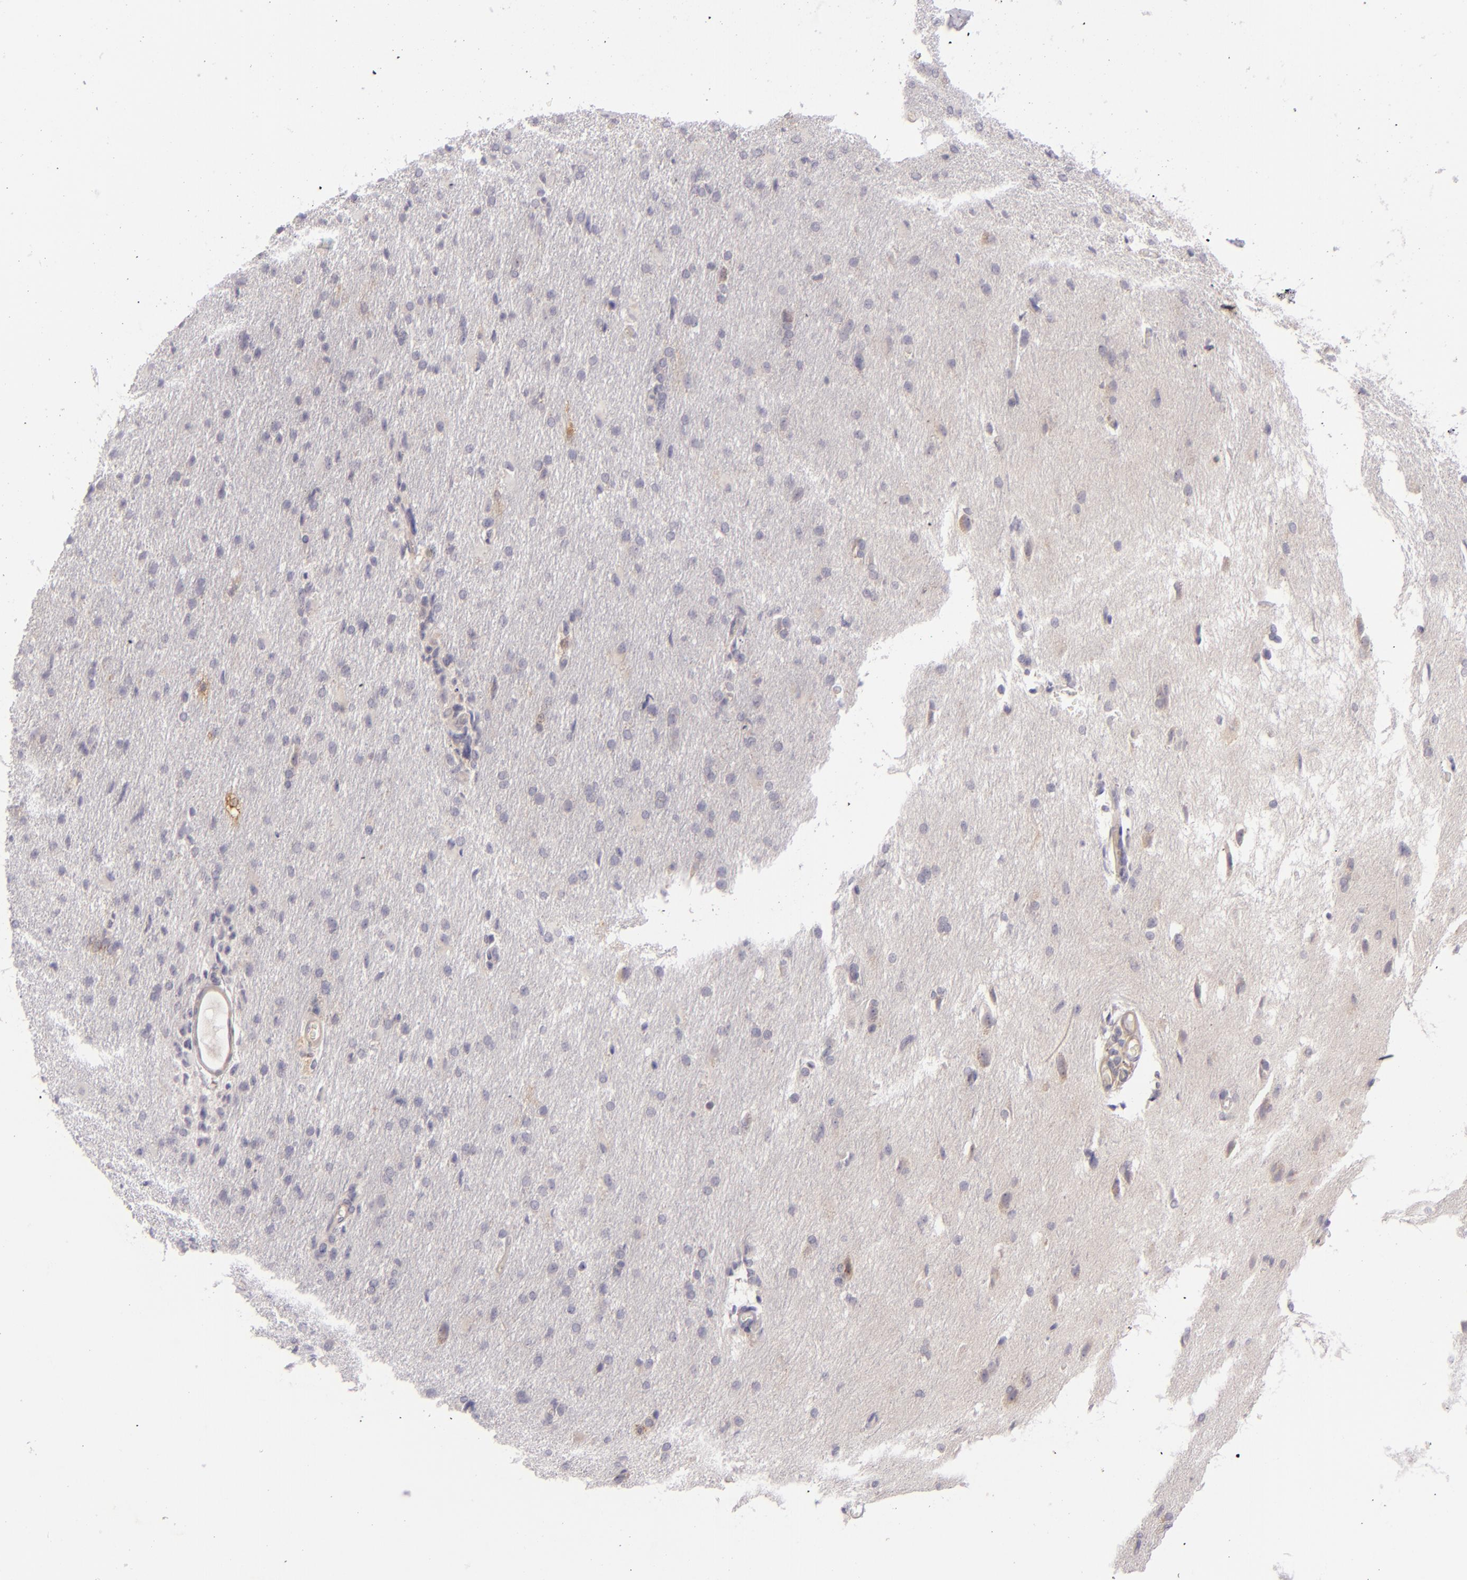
{"staining": {"intensity": "weak", "quantity": "<25%", "location": "cytoplasmic/membranous"}, "tissue": "glioma", "cell_type": "Tumor cells", "image_type": "cancer", "snomed": [{"axis": "morphology", "description": "Glioma, malignant, High grade"}, {"axis": "topography", "description": "Brain"}], "caption": "The image exhibits no staining of tumor cells in glioma.", "gene": "CD83", "patient": {"sex": "male", "age": 68}}